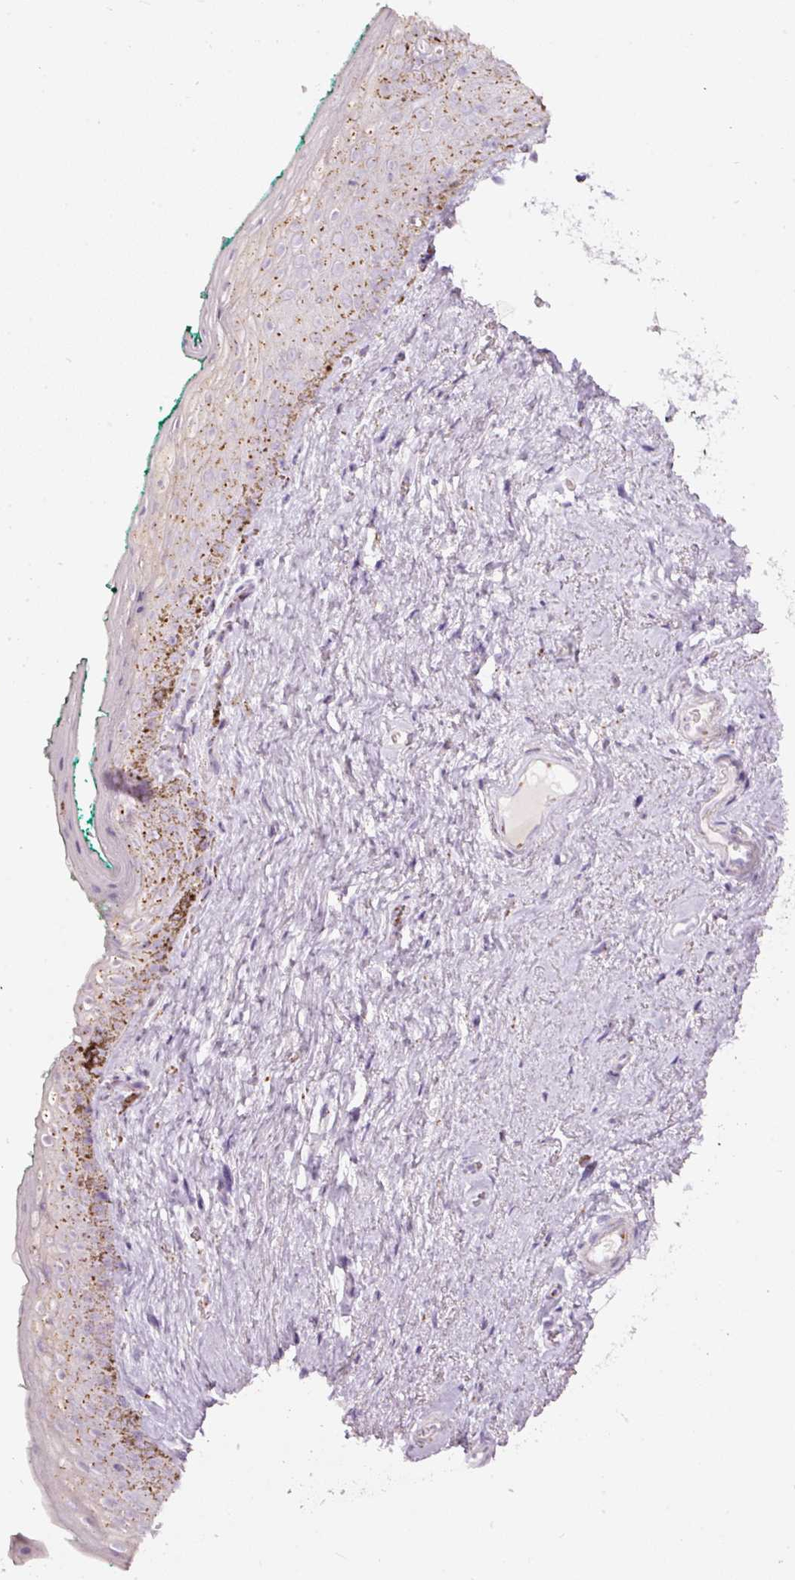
{"staining": {"intensity": "moderate", "quantity": "25%-75%", "location": "cytoplasmic/membranous"}, "tissue": "vagina", "cell_type": "Squamous epithelial cells", "image_type": "normal", "snomed": [{"axis": "morphology", "description": "Normal tissue, NOS"}, {"axis": "topography", "description": "Vulva"}, {"axis": "topography", "description": "Vagina"}, {"axis": "topography", "description": "Peripheral nerve tissue"}], "caption": "Immunohistochemical staining of normal human vagina demonstrates 25%-75% levels of moderate cytoplasmic/membranous protein staining in approximately 25%-75% of squamous epithelial cells. Nuclei are stained in blue.", "gene": "PDXDC1", "patient": {"sex": "female", "age": 66}}